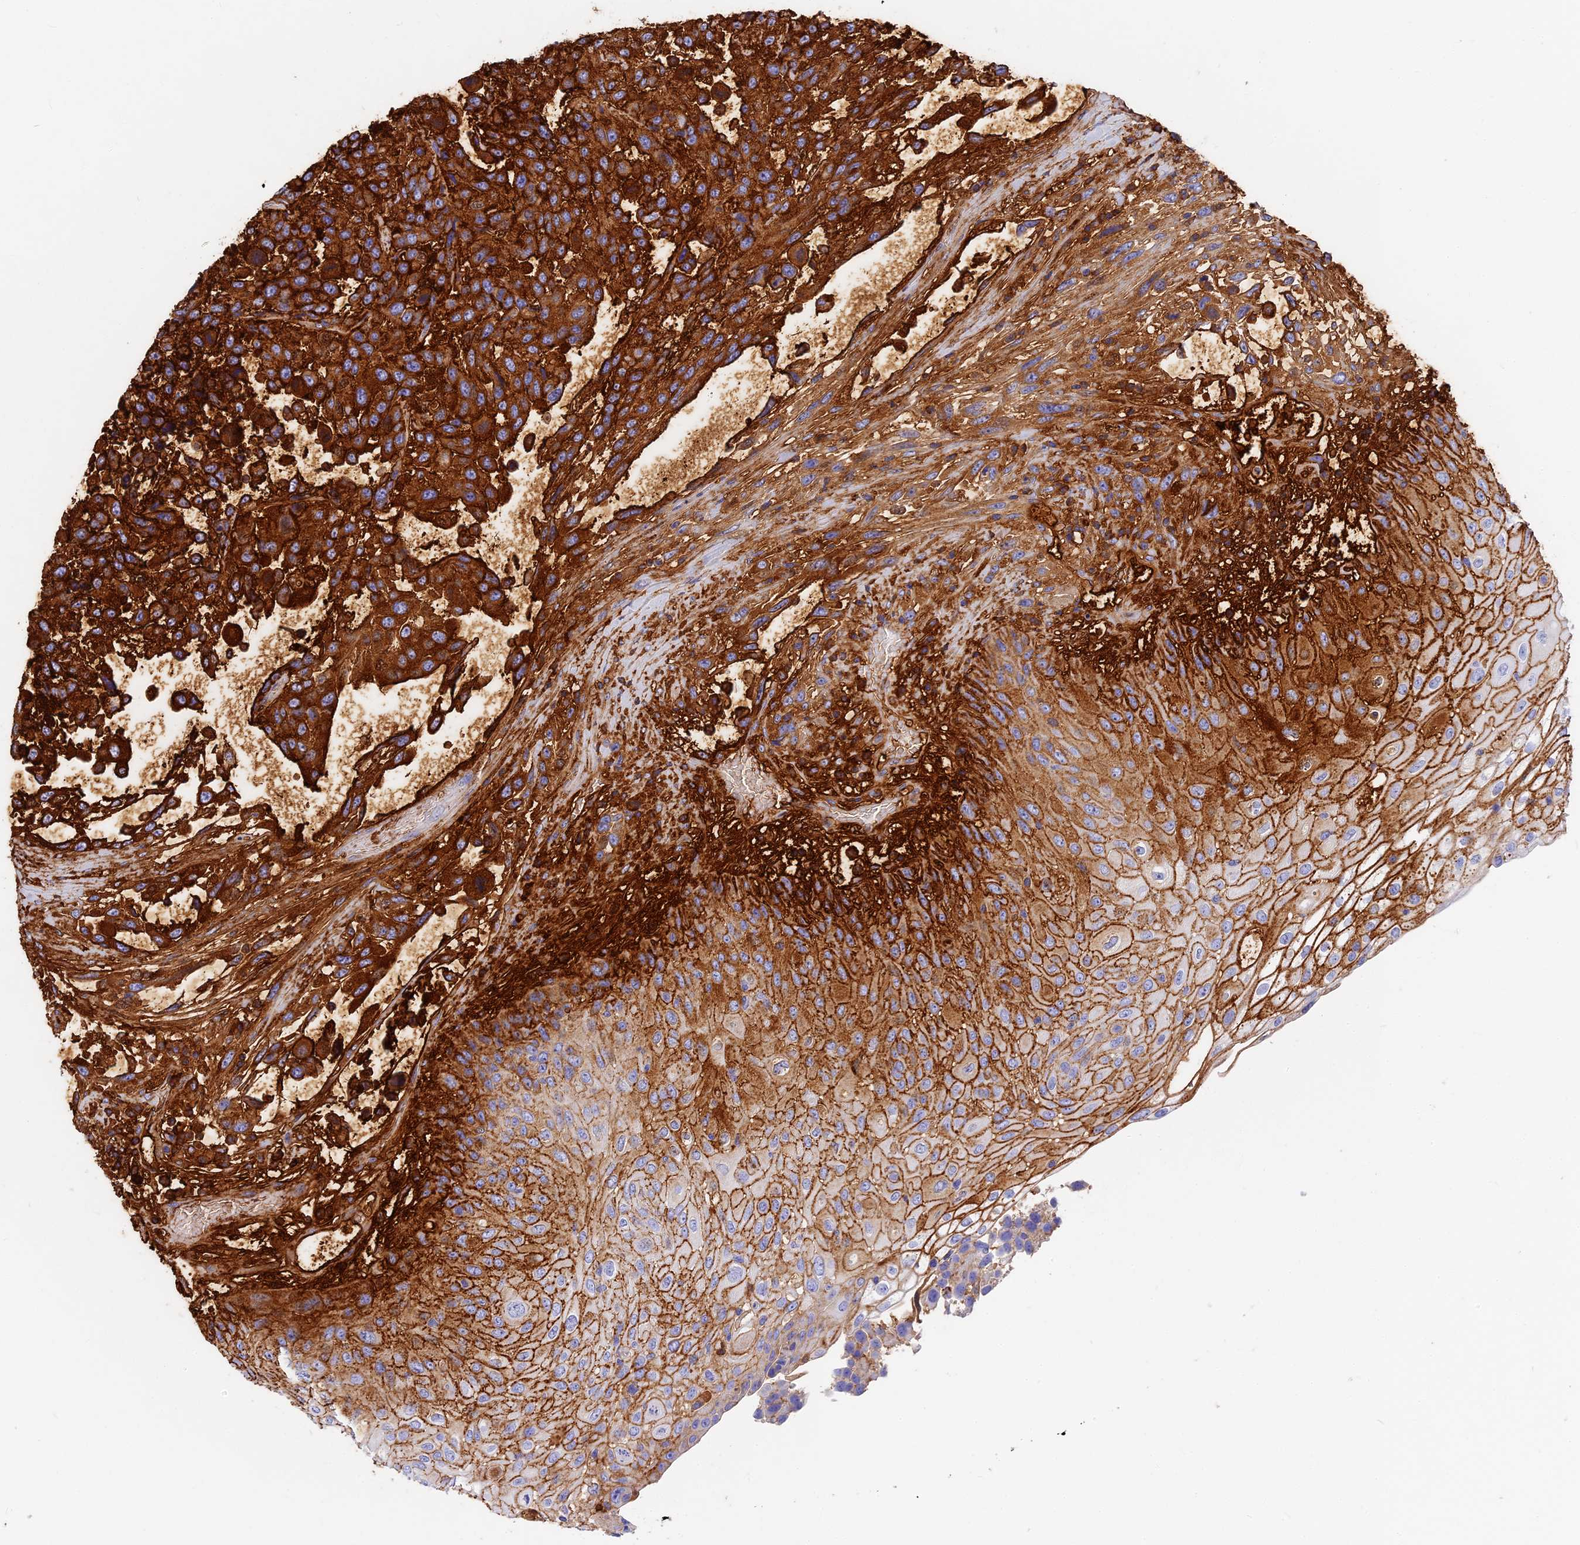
{"staining": {"intensity": "strong", "quantity": ">75%", "location": "cytoplasmic/membranous"}, "tissue": "urothelial cancer", "cell_type": "Tumor cells", "image_type": "cancer", "snomed": [{"axis": "morphology", "description": "Urothelial carcinoma, High grade"}, {"axis": "topography", "description": "Urinary bladder"}], "caption": "Urothelial carcinoma (high-grade) stained for a protein exhibits strong cytoplasmic/membranous positivity in tumor cells. The protein of interest is stained brown, and the nuclei are stained in blue (DAB IHC with brightfield microscopy, high magnification).", "gene": "ITIH1", "patient": {"sex": "female", "age": 70}}